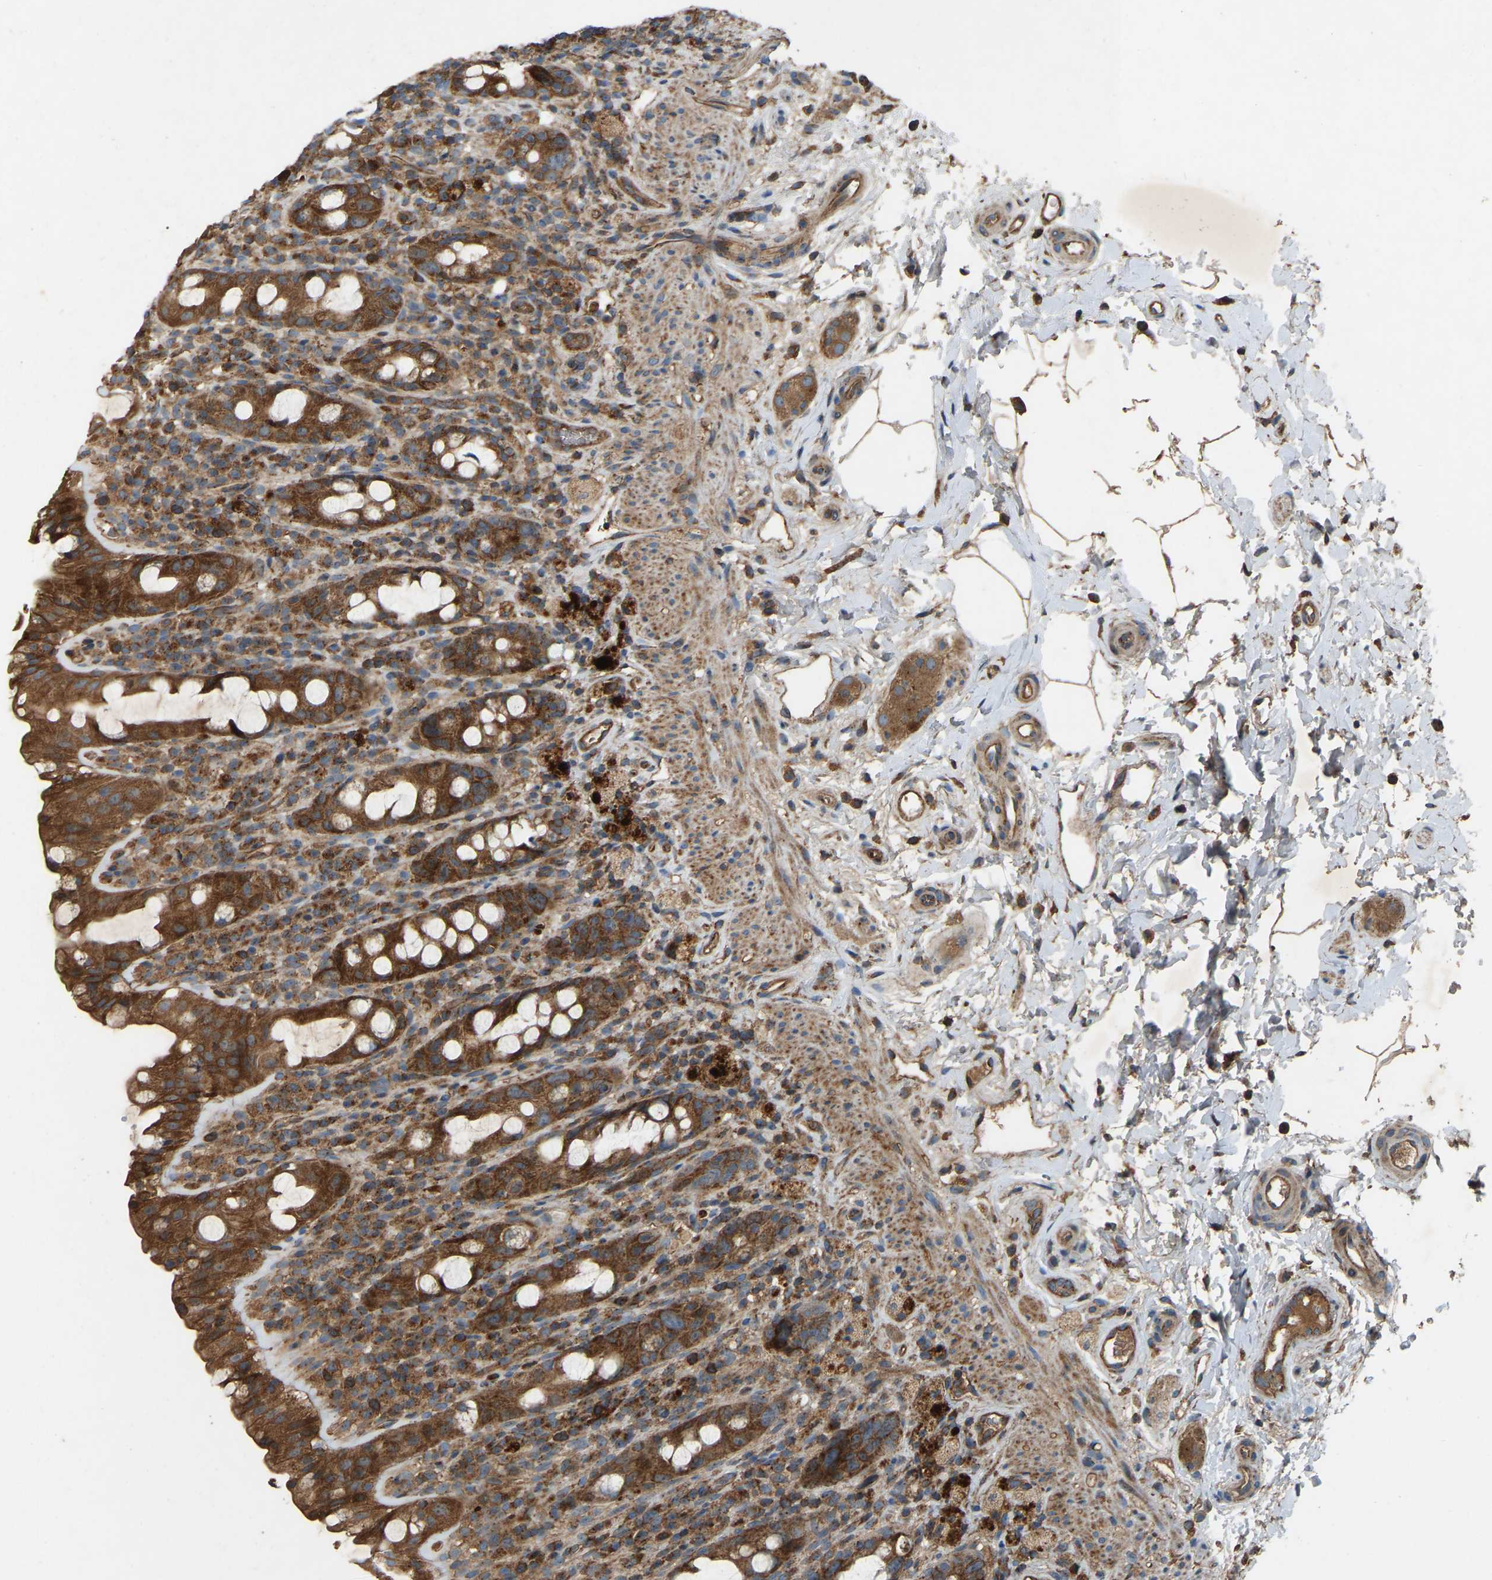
{"staining": {"intensity": "strong", "quantity": ">75%", "location": "cytoplasmic/membranous"}, "tissue": "rectum", "cell_type": "Glandular cells", "image_type": "normal", "snomed": [{"axis": "morphology", "description": "Normal tissue, NOS"}, {"axis": "topography", "description": "Rectum"}], "caption": "Strong cytoplasmic/membranous protein positivity is appreciated in approximately >75% of glandular cells in rectum. The protein is stained brown, and the nuclei are stained in blue (DAB IHC with brightfield microscopy, high magnification).", "gene": "SAMD9L", "patient": {"sex": "male", "age": 44}}